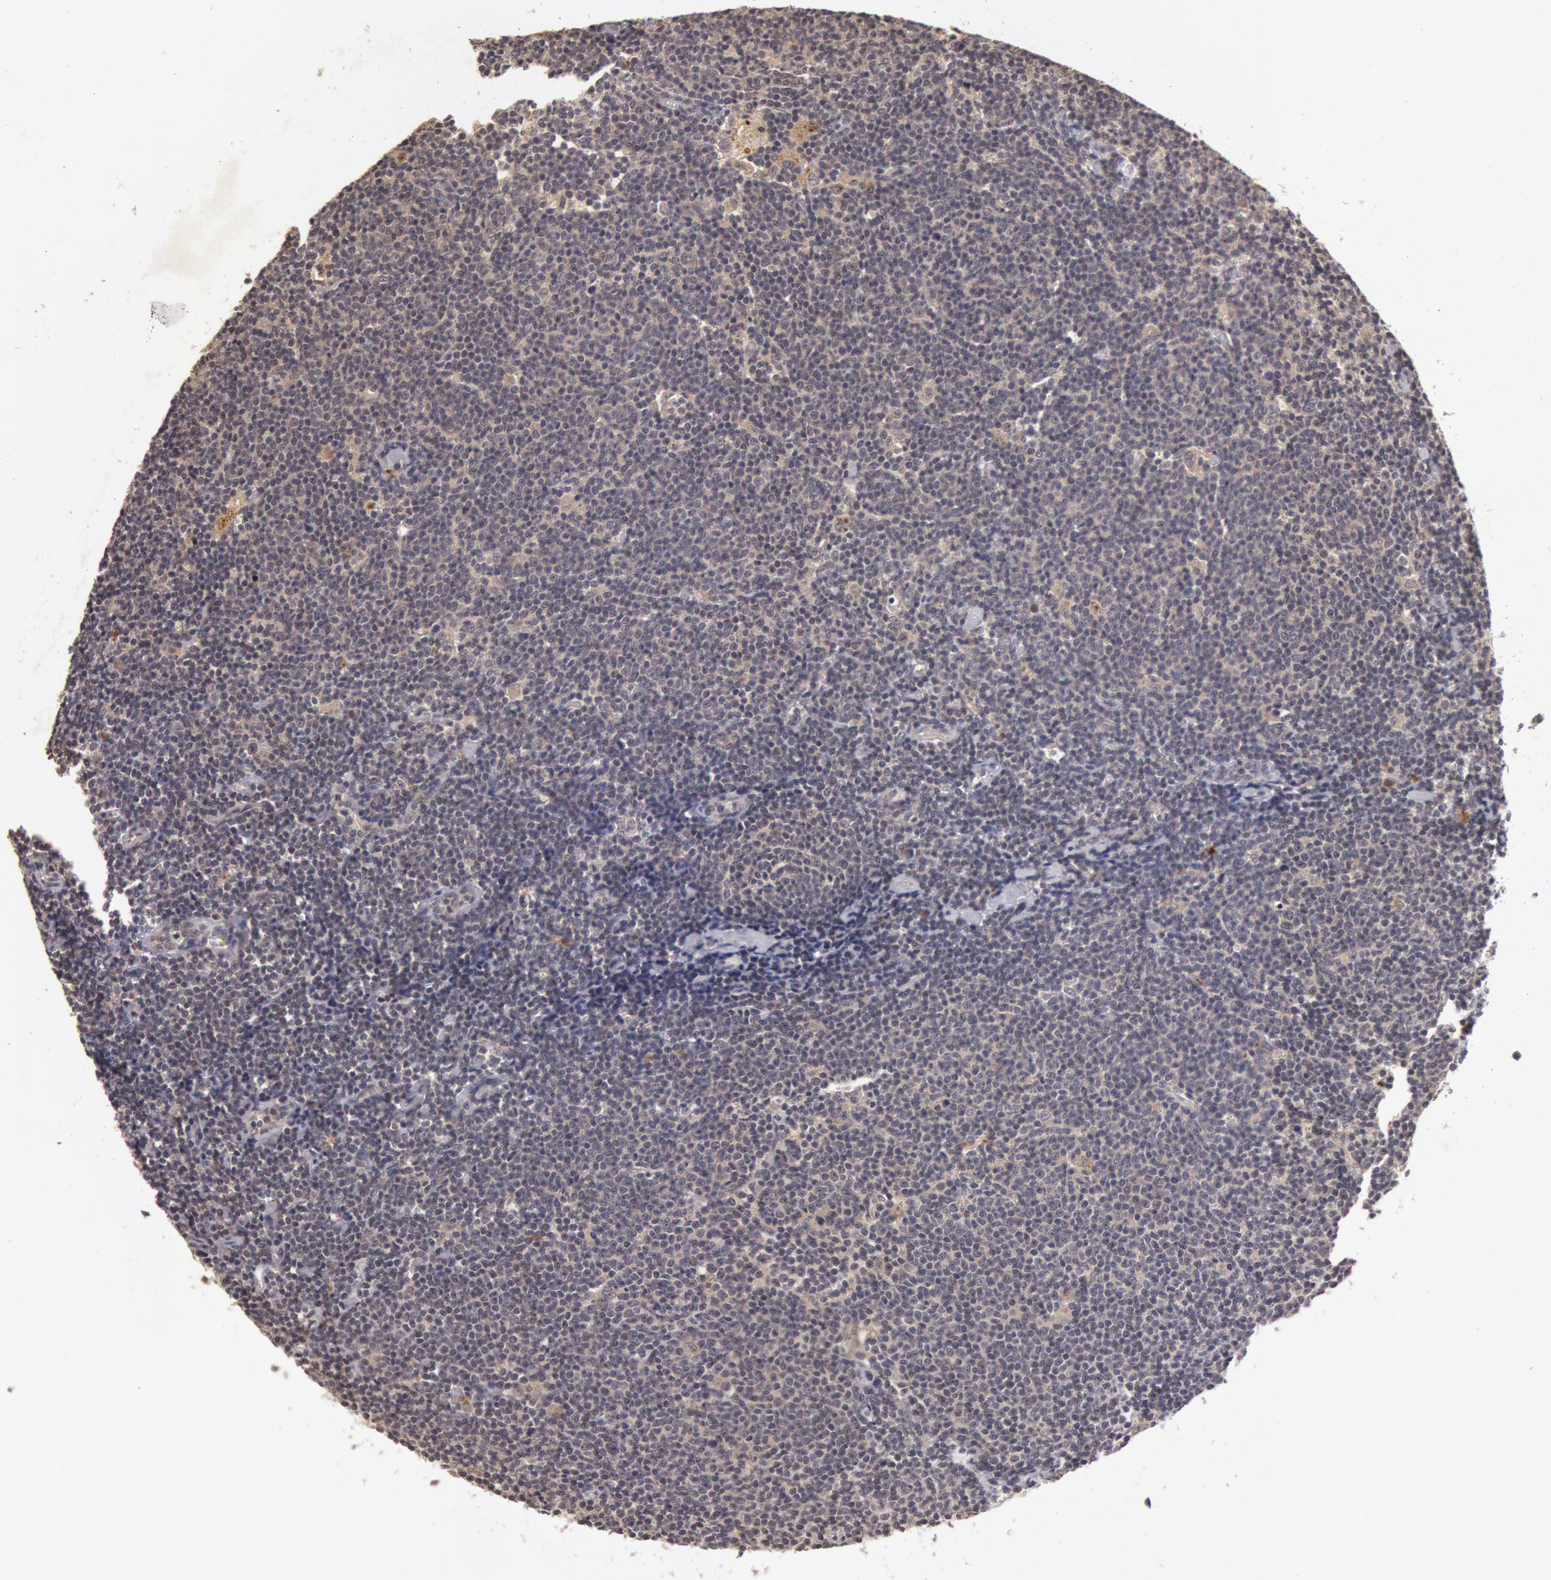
{"staining": {"intensity": "moderate", "quantity": "<25%", "location": "cytoplasmic/membranous"}, "tissue": "lymphoma", "cell_type": "Tumor cells", "image_type": "cancer", "snomed": [{"axis": "morphology", "description": "Malignant lymphoma, non-Hodgkin's type, Low grade"}, {"axis": "topography", "description": "Lymph node"}], "caption": "This is an image of immunohistochemistry (IHC) staining of lymphoma, which shows moderate staining in the cytoplasmic/membranous of tumor cells.", "gene": "BCHE", "patient": {"sex": "male", "age": 65}}